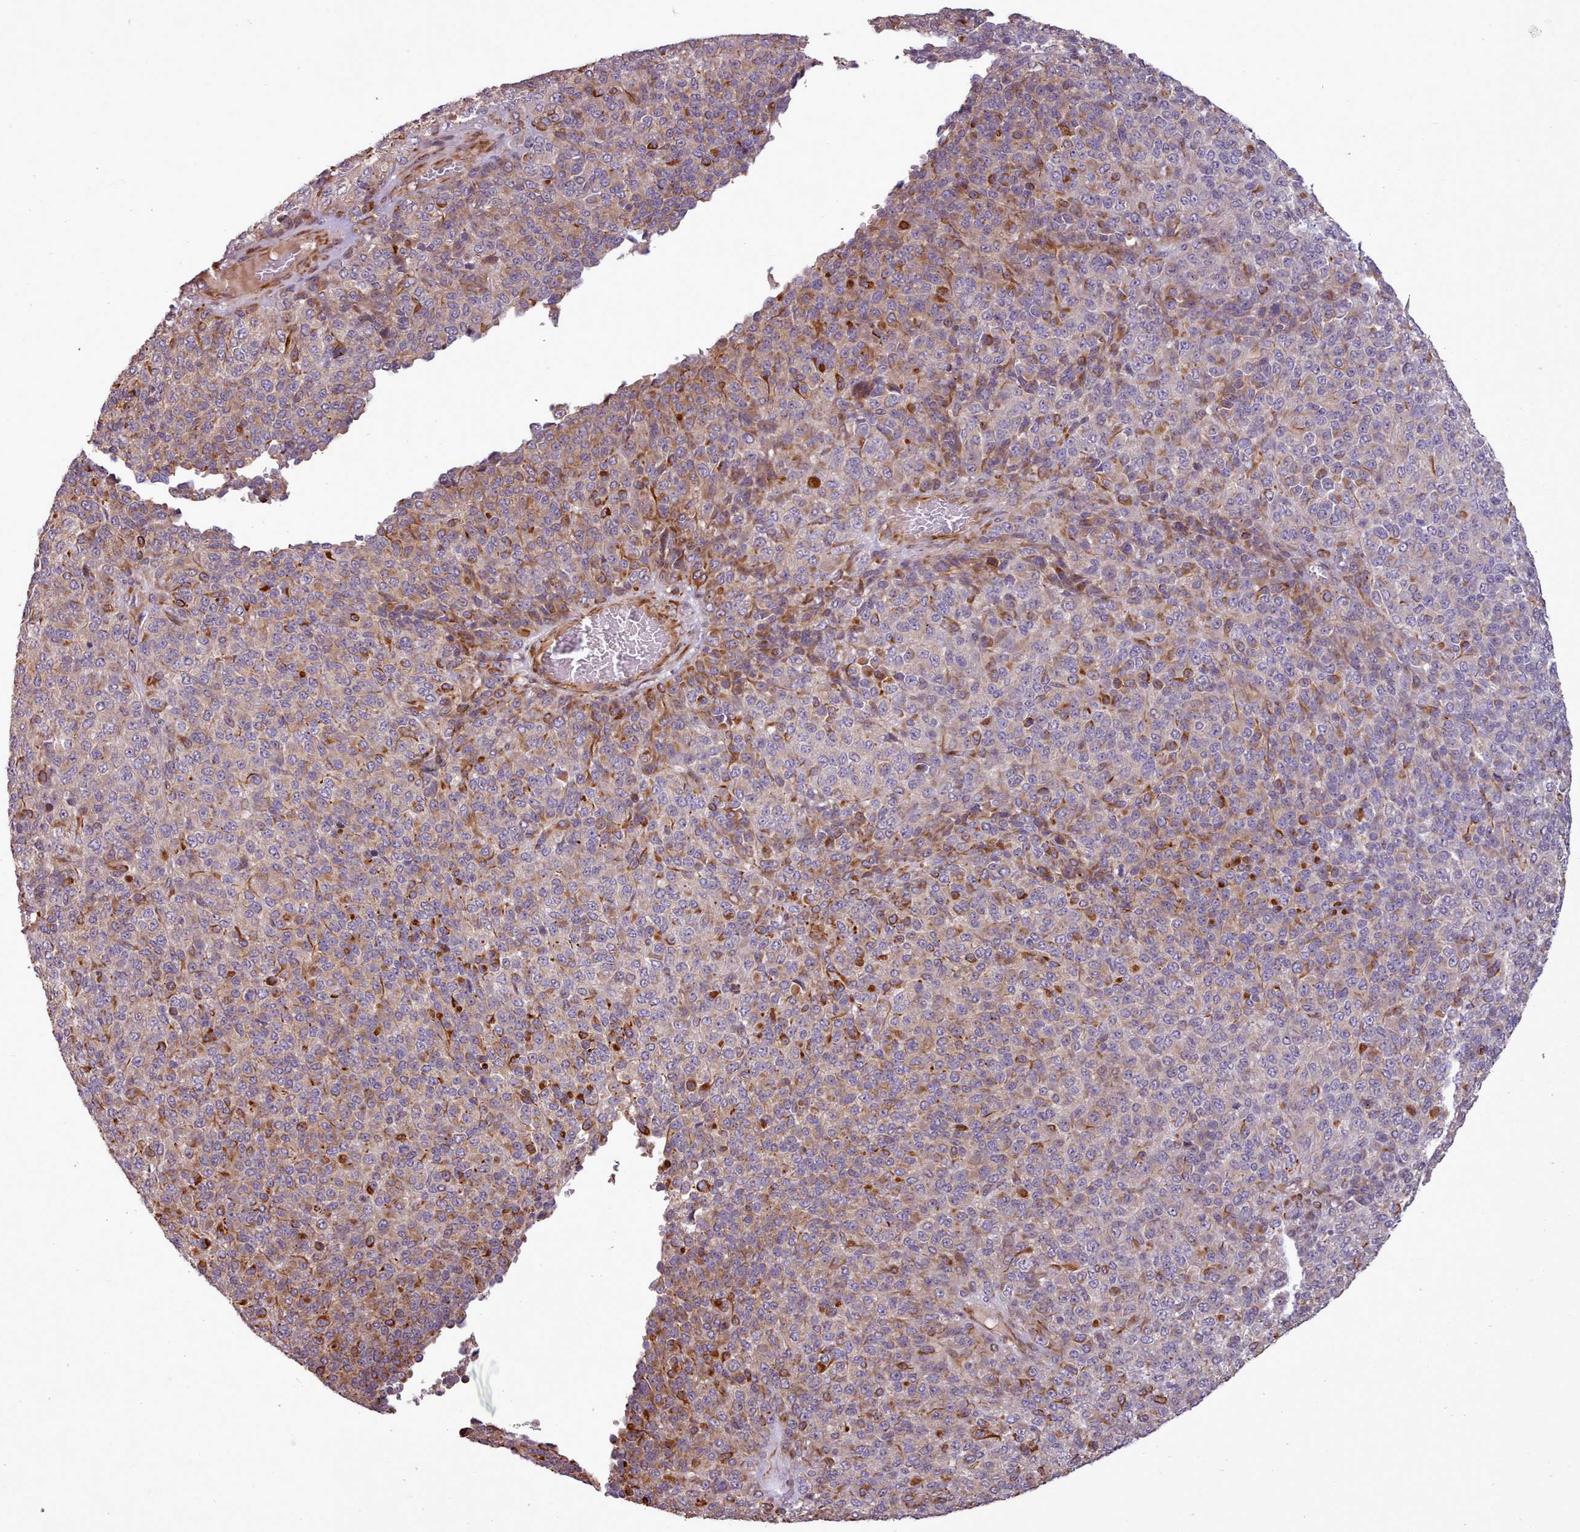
{"staining": {"intensity": "strong", "quantity": "<25%", "location": "cytoplasmic/membranous"}, "tissue": "melanoma", "cell_type": "Tumor cells", "image_type": "cancer", "snomed": [{"axis": "morphology", "description": "Malignant melanoma, Metastatic site"}, {"axis": "topography", "description": "Brain"}], "caption": "Immunohistochemistry image of human malignant melanoma (metastatic site) stained for a protein (brown), which reveals medium levels of strong cytoplasmic/membranous staining in approximately <25% of tumor cells.", "gene": "GBGT1", "patient": {"sex": "female", "age": 56}}